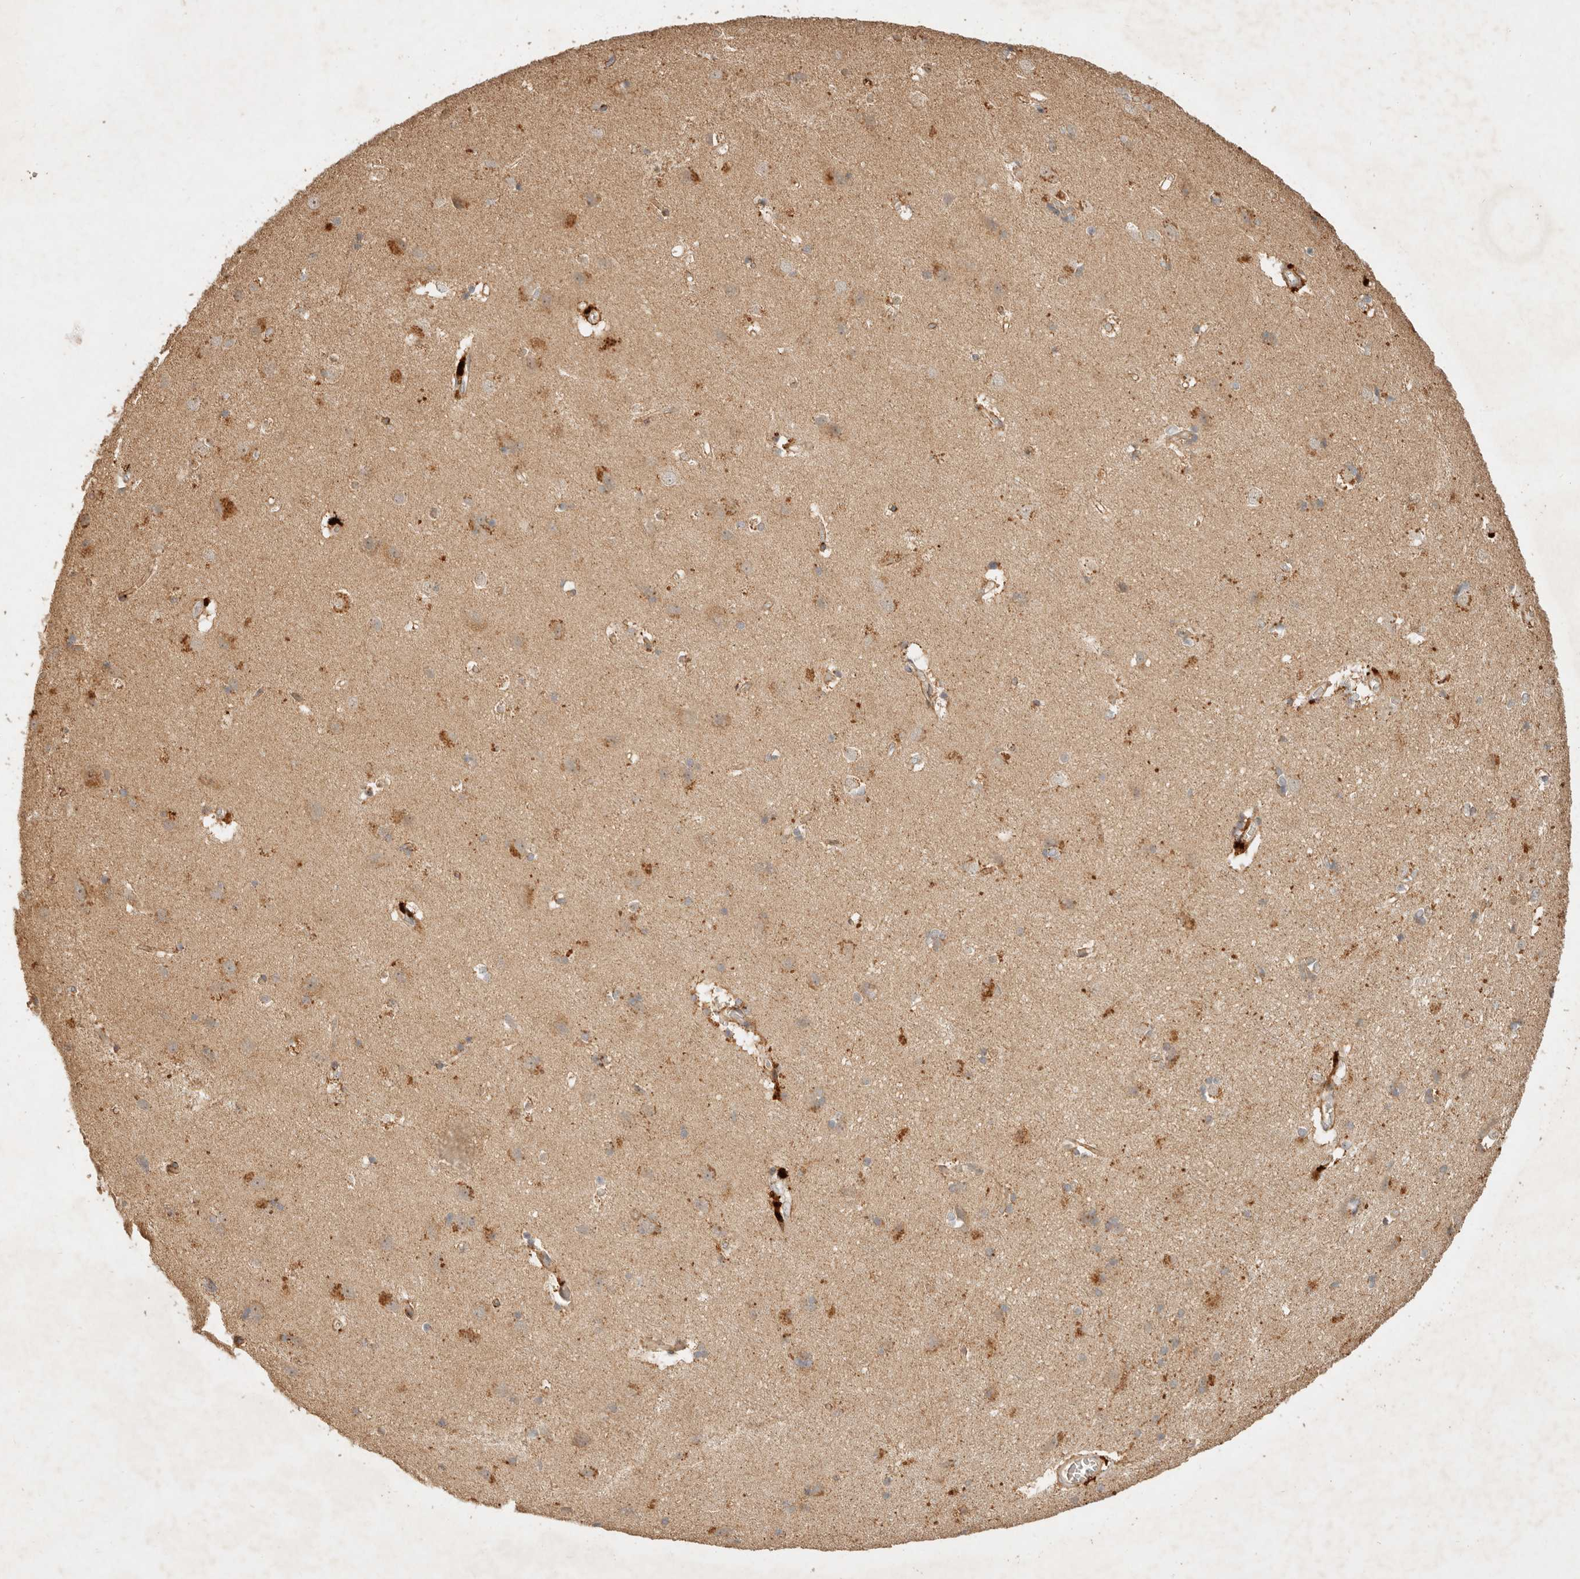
{"staining": {"intensity": "moderate", "quantity": ">75%", "location": "cytoplasmic/membranous"}, "tissue": "cerebral cortex", "cell_type": "Endothelial cells", "image_type": "normal", "snomed": [{"axis": "morphology", "description": "Normal tissue, NOS"}, {"axis": "topography", "description": "Cerebral cortex"}], "caption": "The immunohistochemical stain shows moderate cytoplasmic/membranous staining in endothelial cells of unremarkable cerebral cortex. (brown staining indicates protein expression, while blue staining denotes nuclei).", "gene": "CLEC4C", "patient": {"sex": "male", "age": 54}}